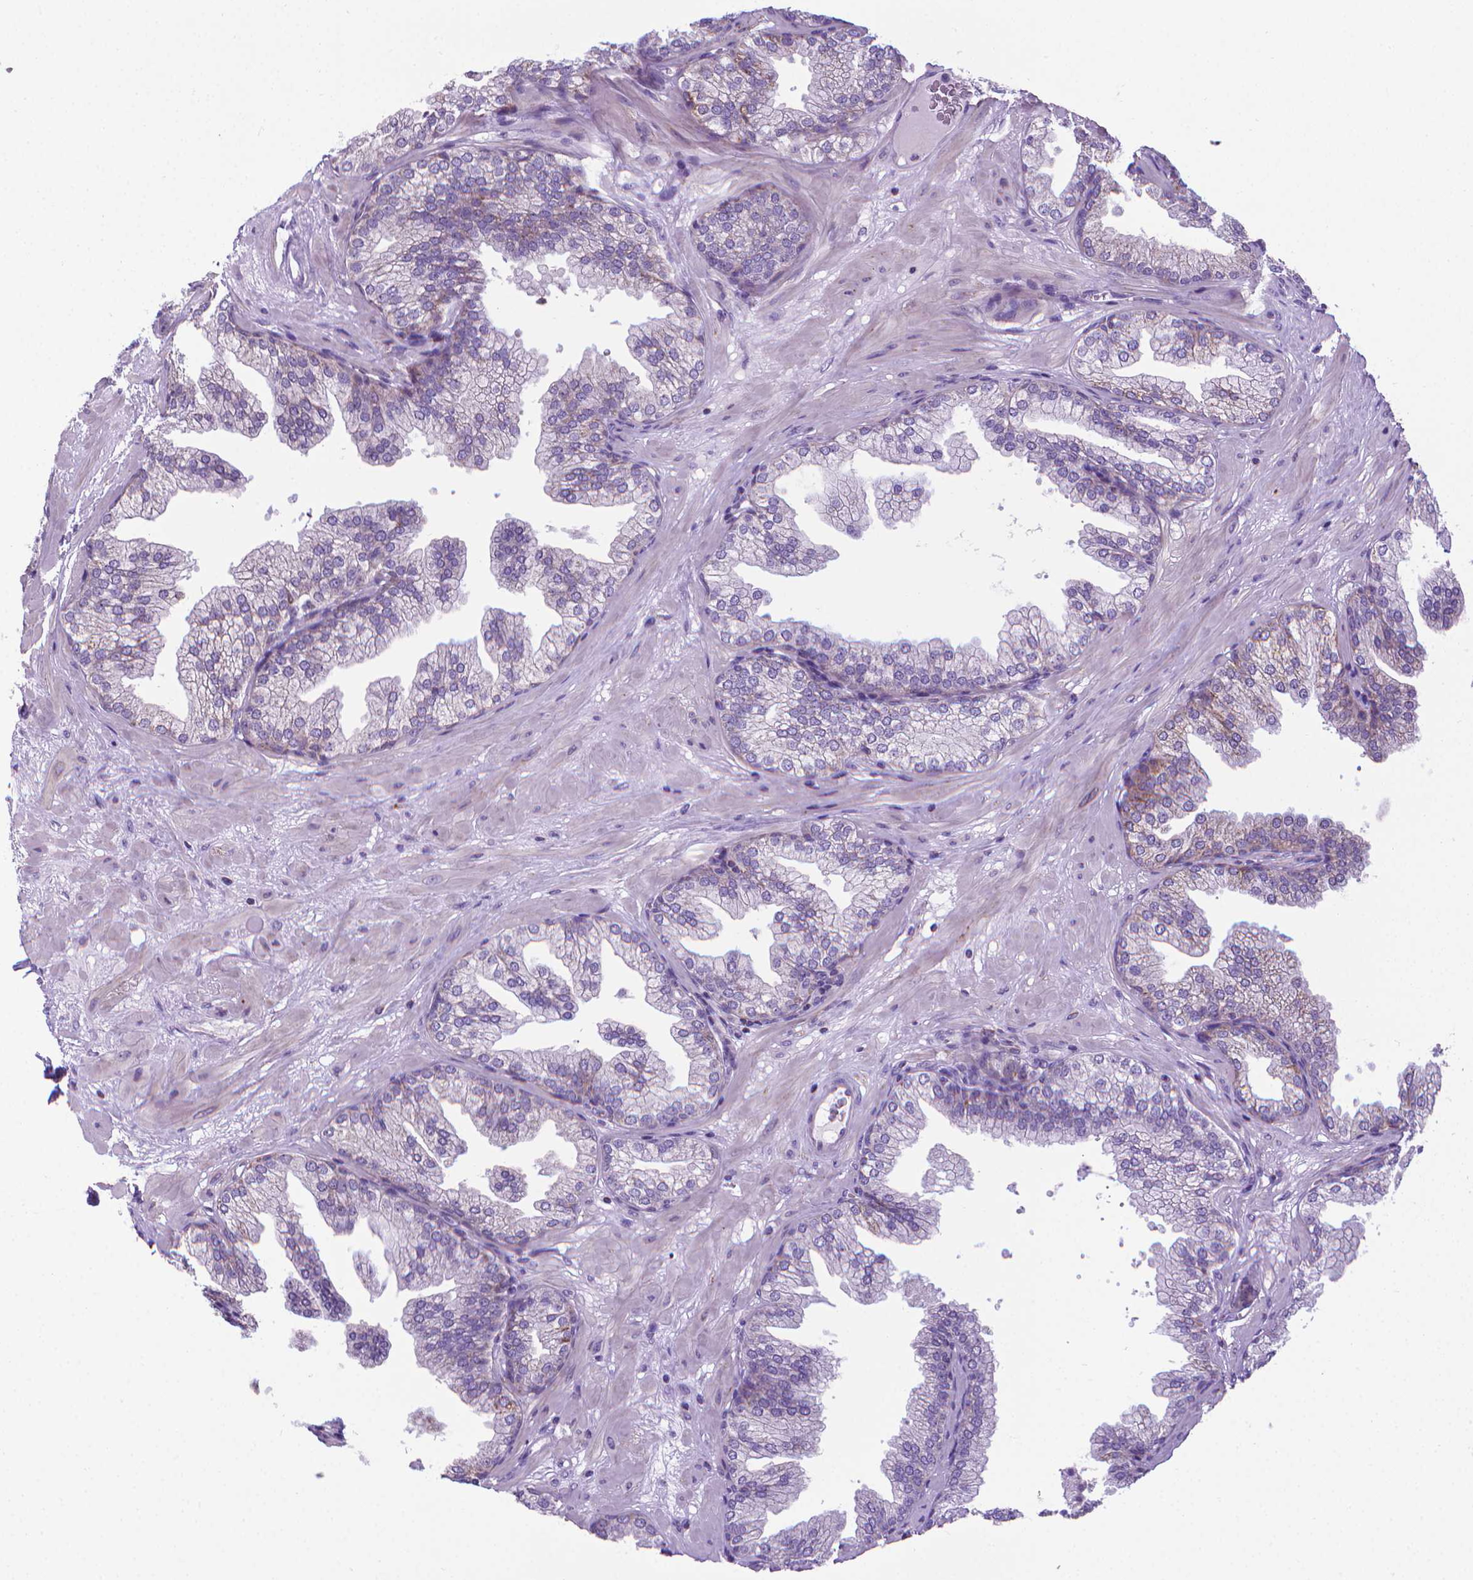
{"staining": {"intensity": "negative", "quantity": "none", "location": "none"}, "tissue": "prostate", "cell_type": "Glandular cells", "image_type": "normal", "snomed": [{"axis": "morphology", "description": "Normal tissue, NOS"}, {"axis": "topography", "description": "Prostate"}], "caption": "IHC photomicrograph of unremarkable prostate stained for a protein (brown), which reveals no expression in glandular cells.", "gene": "POU3F3", "patient": {"sex": "male", "age": 37}}